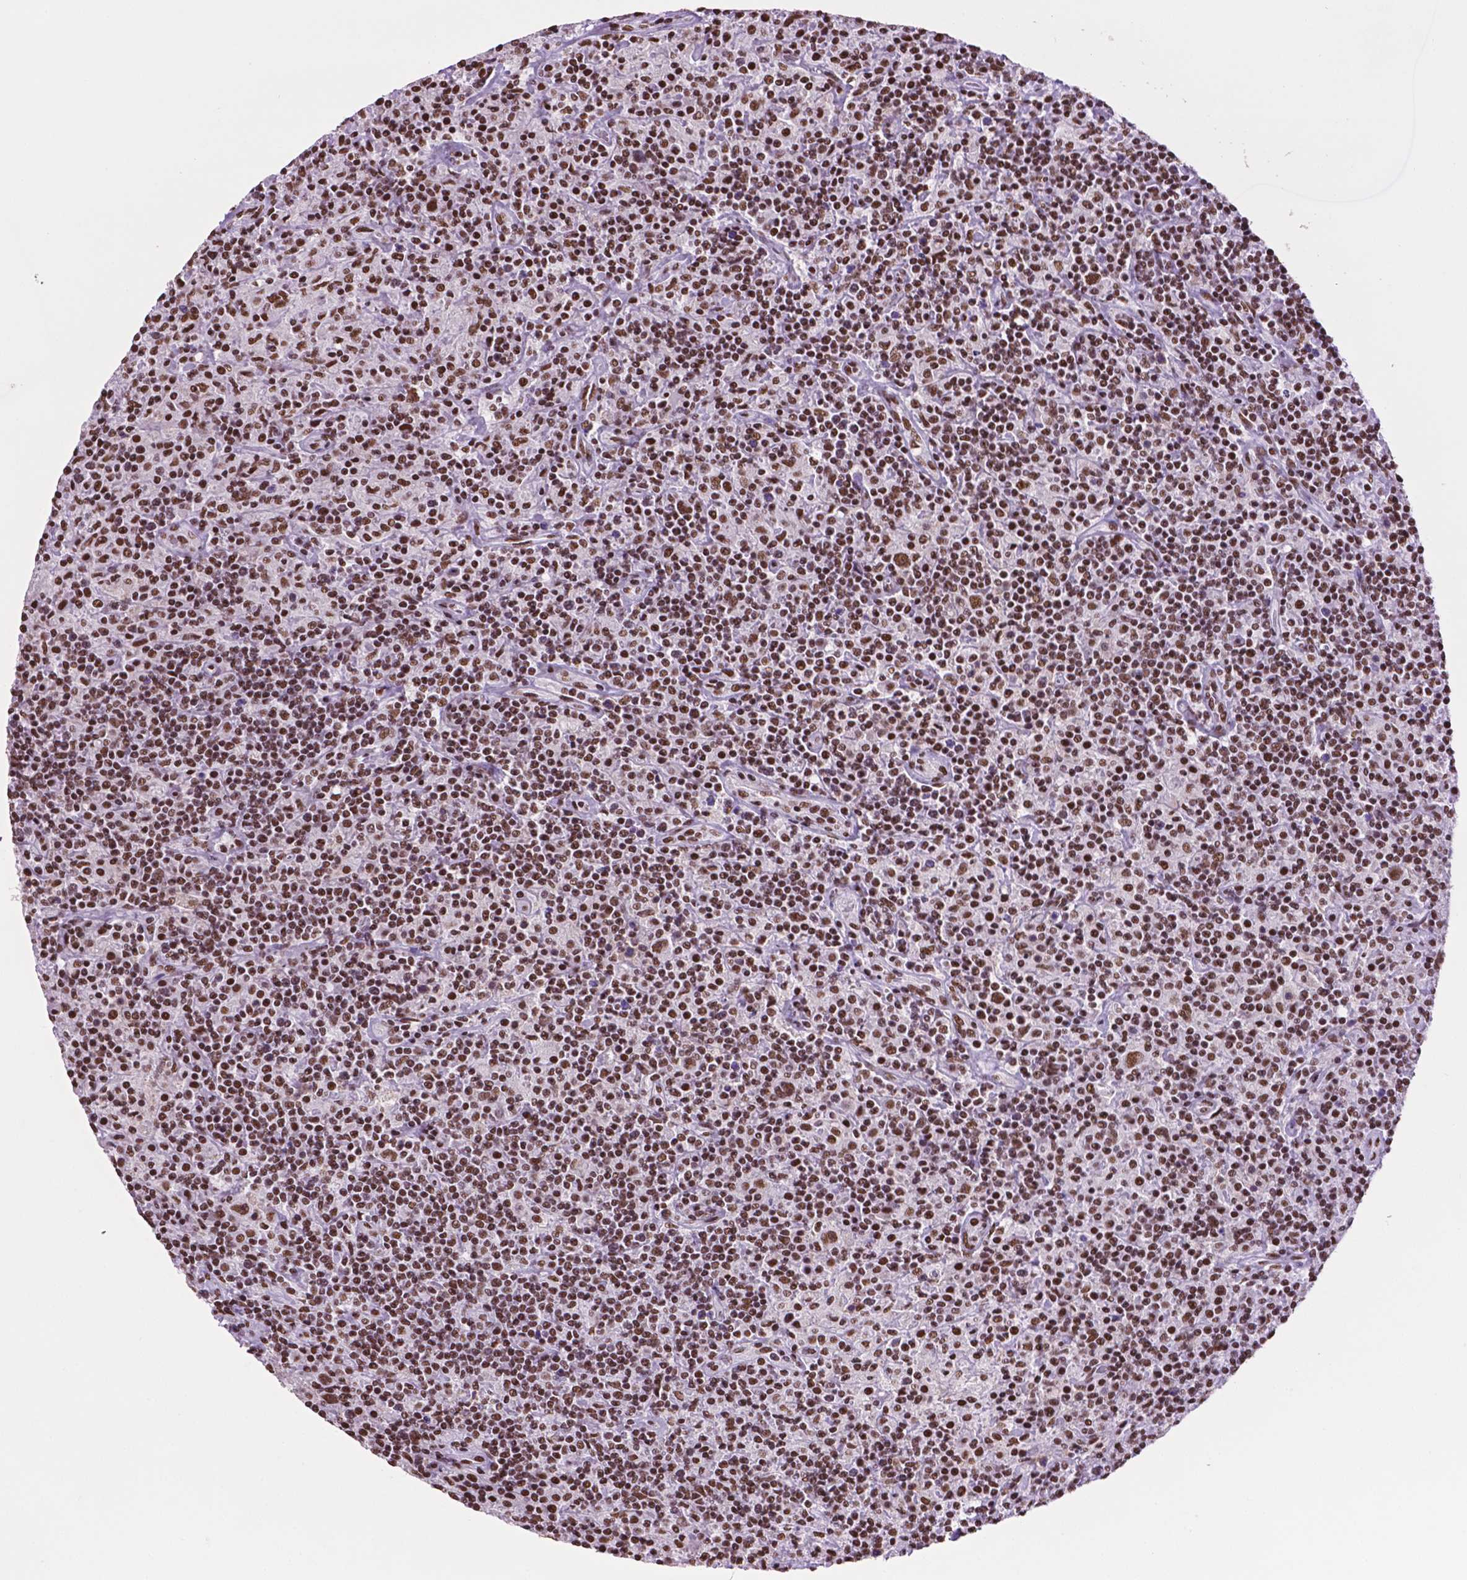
{"staining": {"intensity": "moderate", "quantity": ">75%", "location": "nuclear"}, "tissue": "lymphoma", "cell_type": "Tumor cells", "image_type": "cancer", "snomed": [{"axis": "morphology", "description": "Hodgkin's disease, NOS"}, {"axis": "topography", "description": "Lymph node"}], "caption": "Hodgkin's disease tissue displays moderate nuclear staining in approximately >75% of tumor cells", "gene": "CCAR2", "patient": {"sex": "male", "age": 70}}